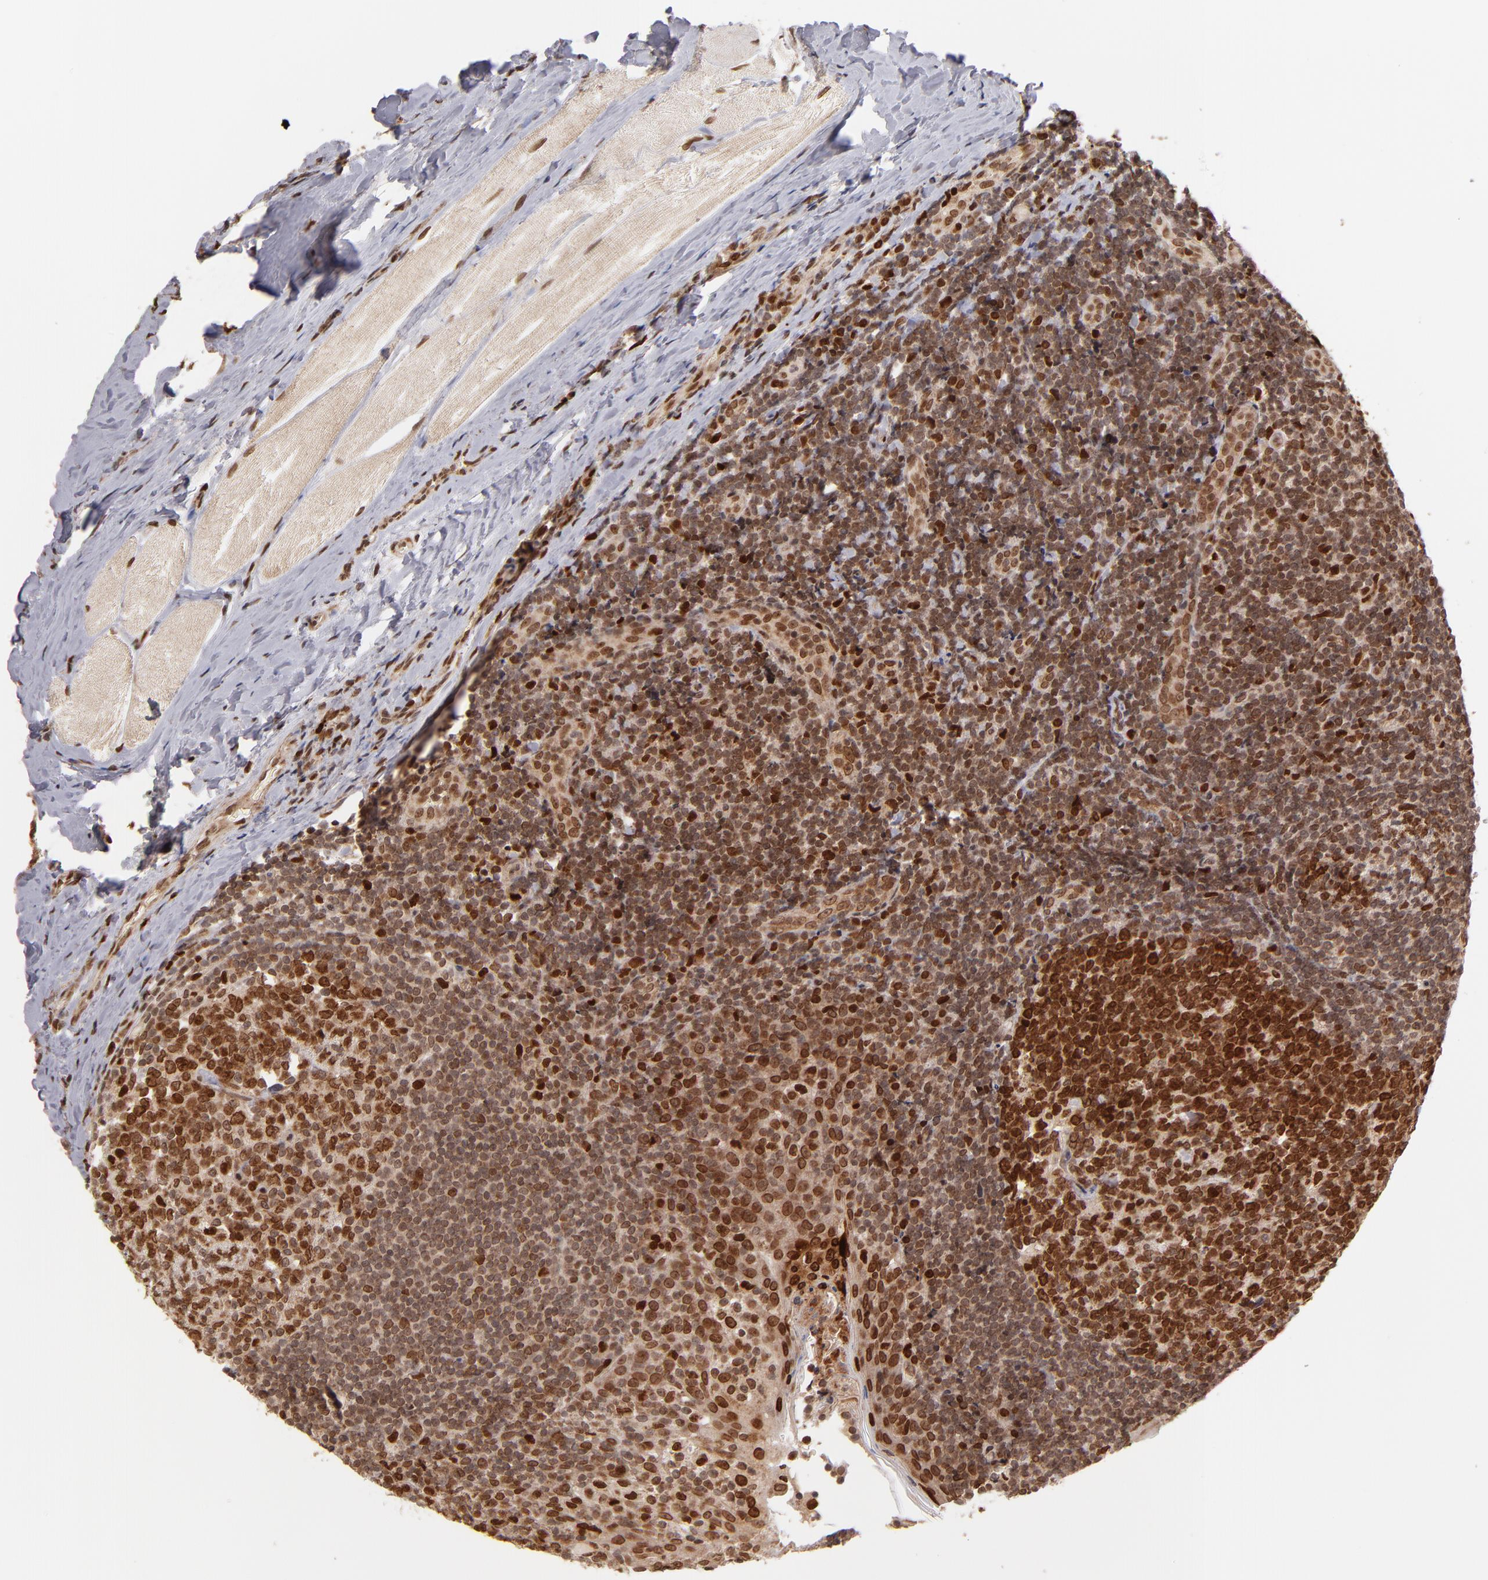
{"staining": {"intensity": "strong", "quantity": ">75%", "location": "nuclear"}, "tissue": "tonsil", "cell_type": "Germinal center cells", "image_type": "normal", "snomed": [{"axis": "morphology", "description": "Normal tissue, NOS"}, {"axis": "topography", "description": "Tonsil"}], "caption": "An IHC micrograph of unremarkable tissue is shown. Protein staining in brown highlights strong nuclear positivity in tonsil within germinal center cells. The protein is stained brown, and the nuclei are stained in blue (DAB IHC with brightfield microscopy, high magnification).", "gene": "TOP1MT", "patient": {"sex": "male", "age": 31}}